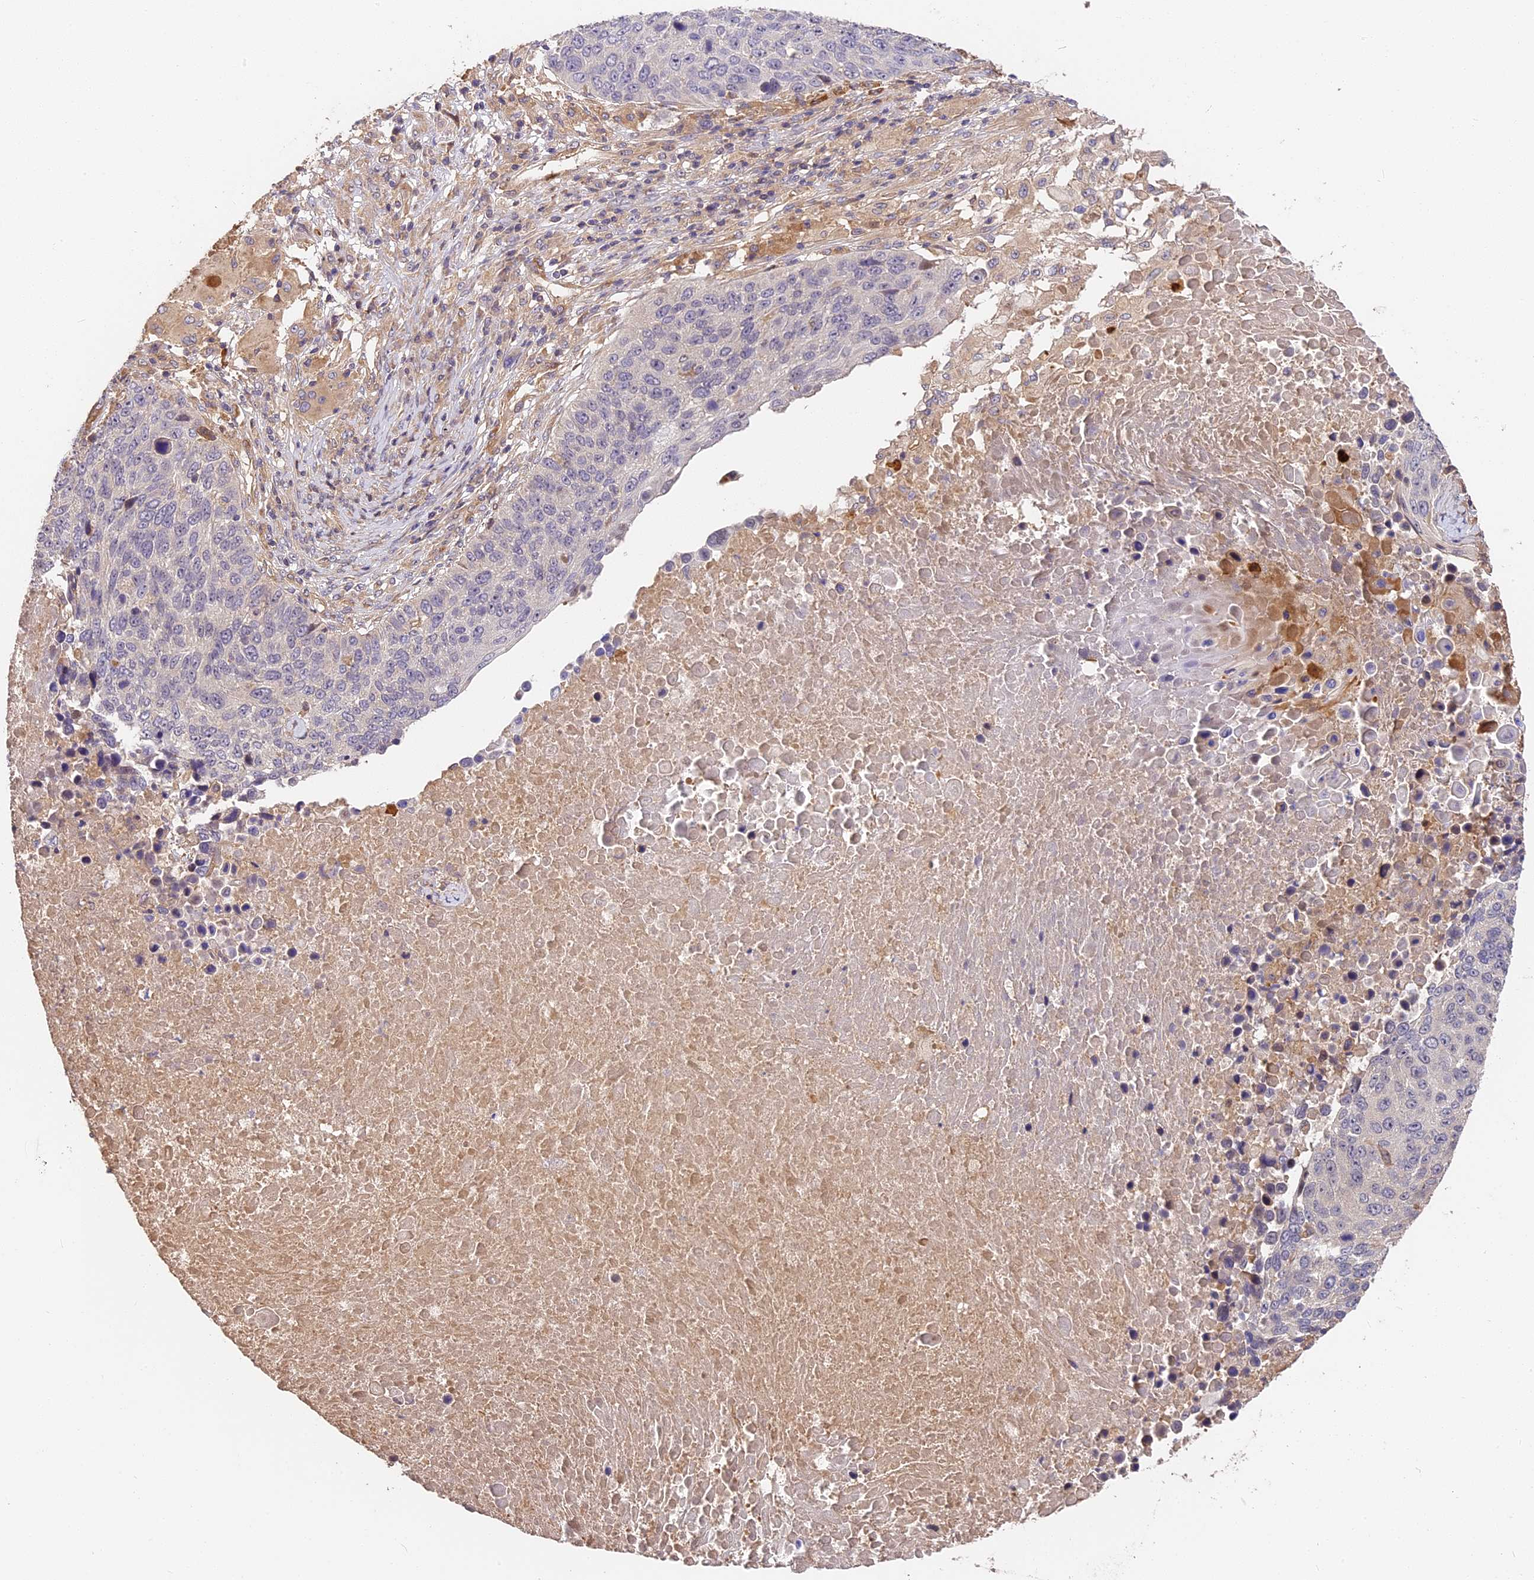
{"staining": {"intensity": "negative", "quantity": "none", "location": "none"}, "tissue": "lung cancer", "cell_type": "Tumor cells", "image_type": "cancer", "snomed": [{"axis": "morphology", "description": "Normal tissue, NOS"}, {"axis": "morphology", "description": "Squamous cell carcinoma, NOS"}, {"axis": "topography", "description": "Lymph node"}, {"axis": "topography", "description": "Lung"}], "caption": "Histopathology image shows no protein positivity in tumor cells of lung cancer tissue. (Stains: DAB (3,3'-diaminobenzidine) immunohistochemistry (IHC) with hematoxylin counter stain, Microscopy: brightfield microscopy at high magnification).", "gene": "ARHGAP17", "patient": {"sex": "male", "age": 66}}